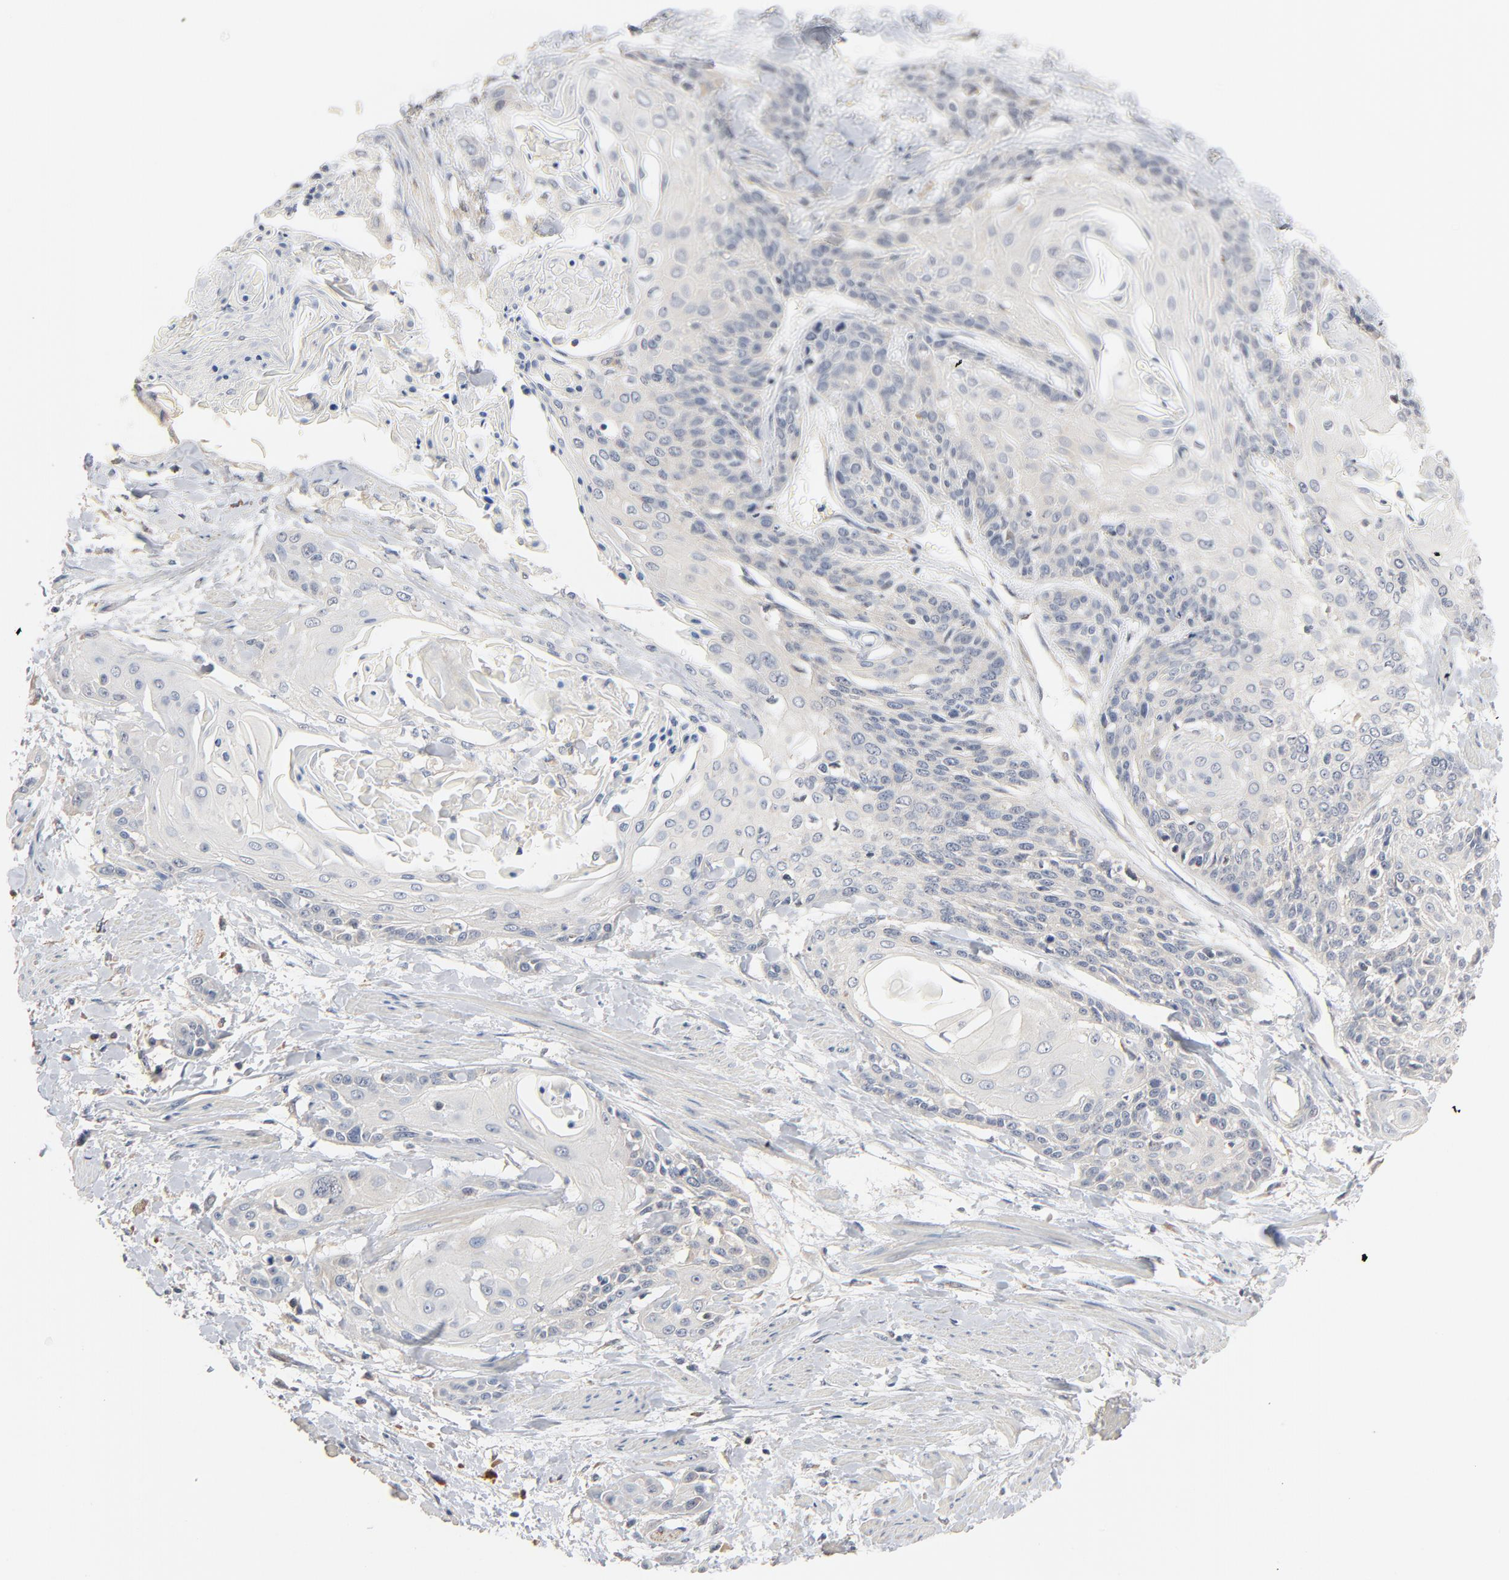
{"staining": {"intensity": "negative", "quantity": "none", "location": "none"}, "tissue": "cervical cancer", "cell_type": "Tumor cells", "image_type": "cancer", "snomed": [{"axis": "morphology", "description": "Squamous cell carcinoma, NOS"}, {"axis": "topography", "description": "Cervix"}], "caption": "The image reveals no significant staining in tumor cells of cervical cancer (squamous cell carcinoma).", "gene": "ZDHHC8", "patient": {"sex": "female", "age": 57}}